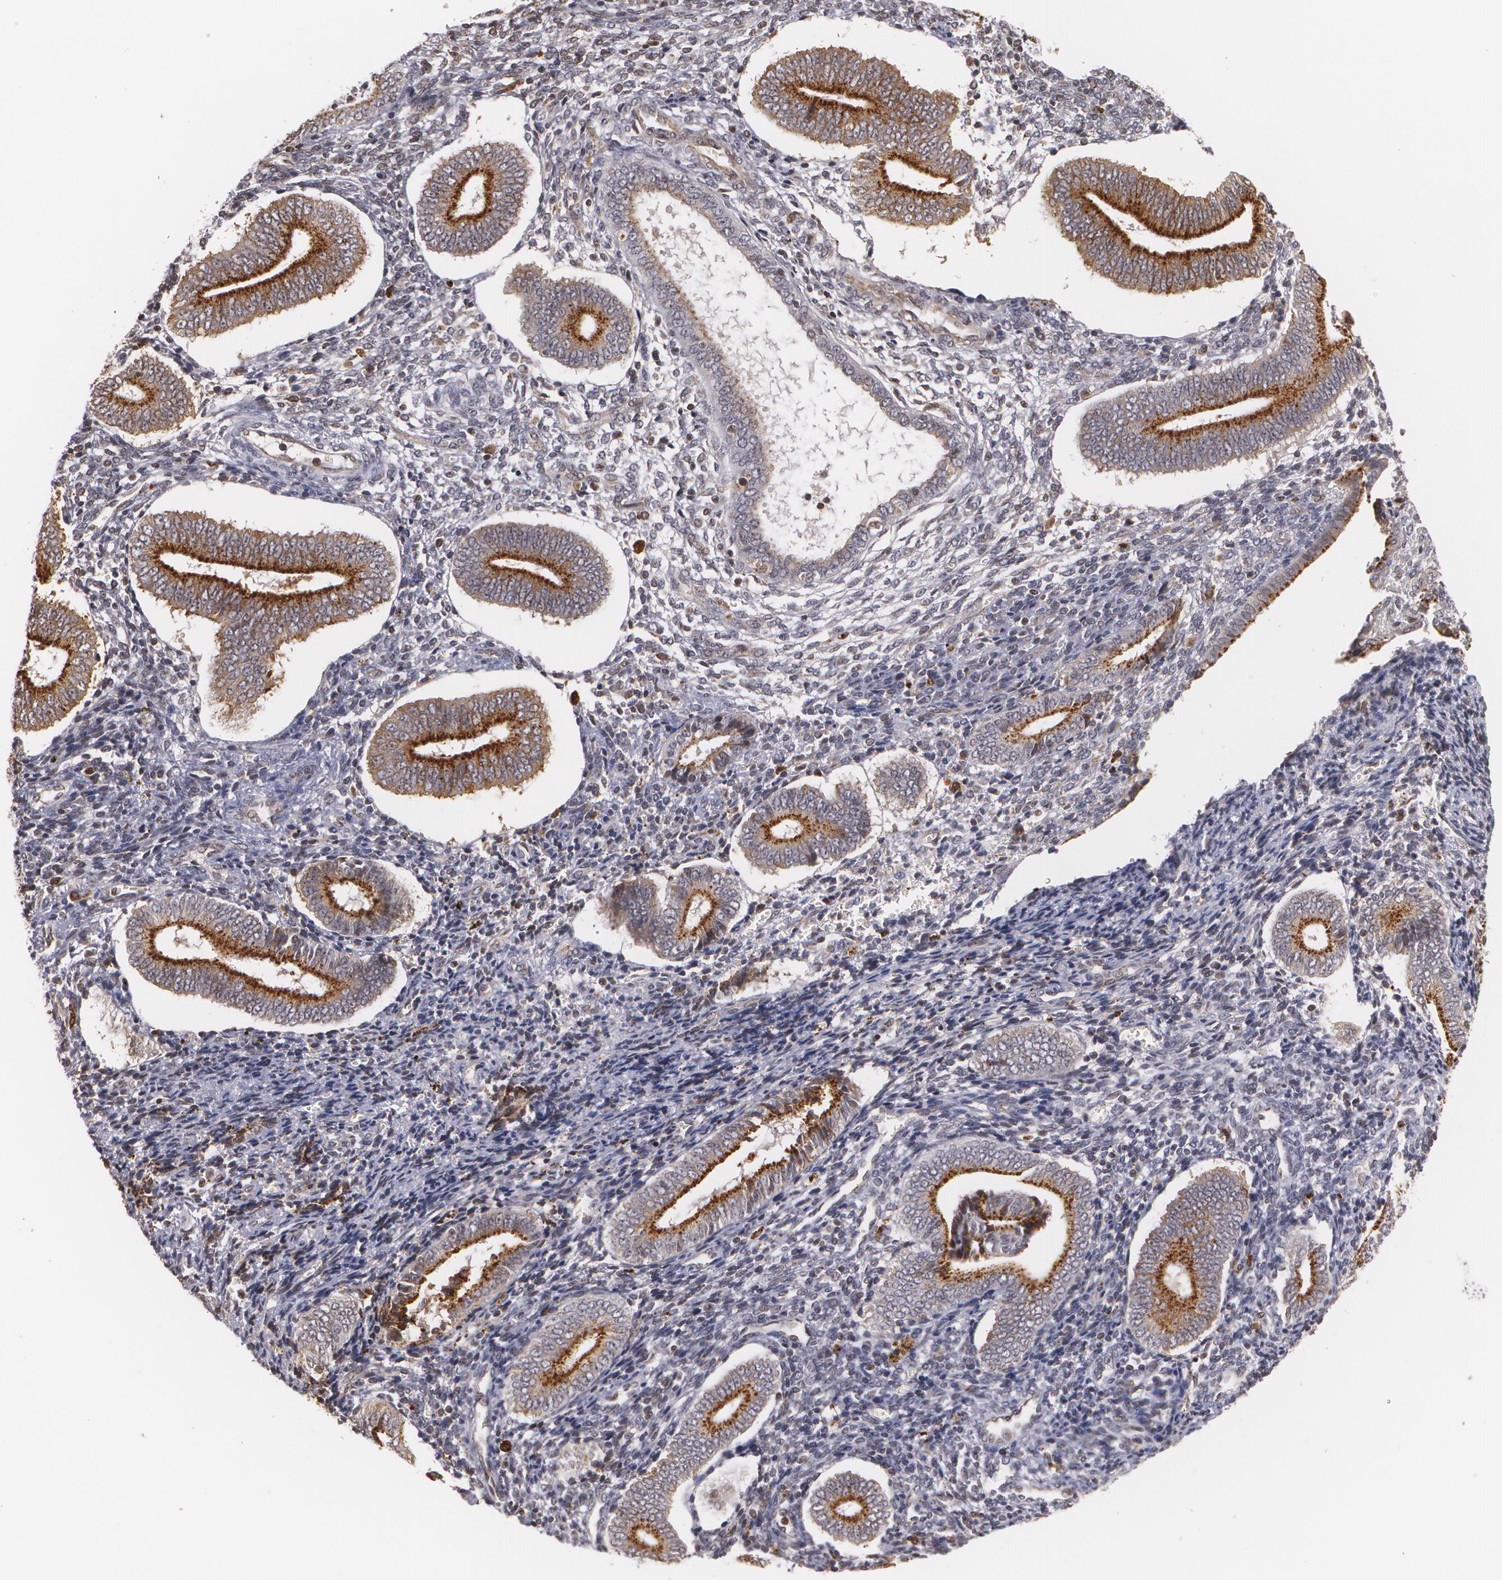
{"staining": {"intensity": "weak", "quantity": "<25%", "location": "nuclear"}, "tissue": "endometrium", "cell_type": "Cells in endometrial stroma", "image_type": "normal", "snomed": [{"axis": "morphology", "description": "Normal tissue, NOS"}, {"axis": "topography", "description": "Uterus"}, {"axis": "topography", "description": "Endometrium"}], "caption": "Protein analysis of benign endometrium exhibits no significant positivity in cells in endometrial stroma.", "gene": "VAV3", "patient": {"sex": "female", "age": 33}}